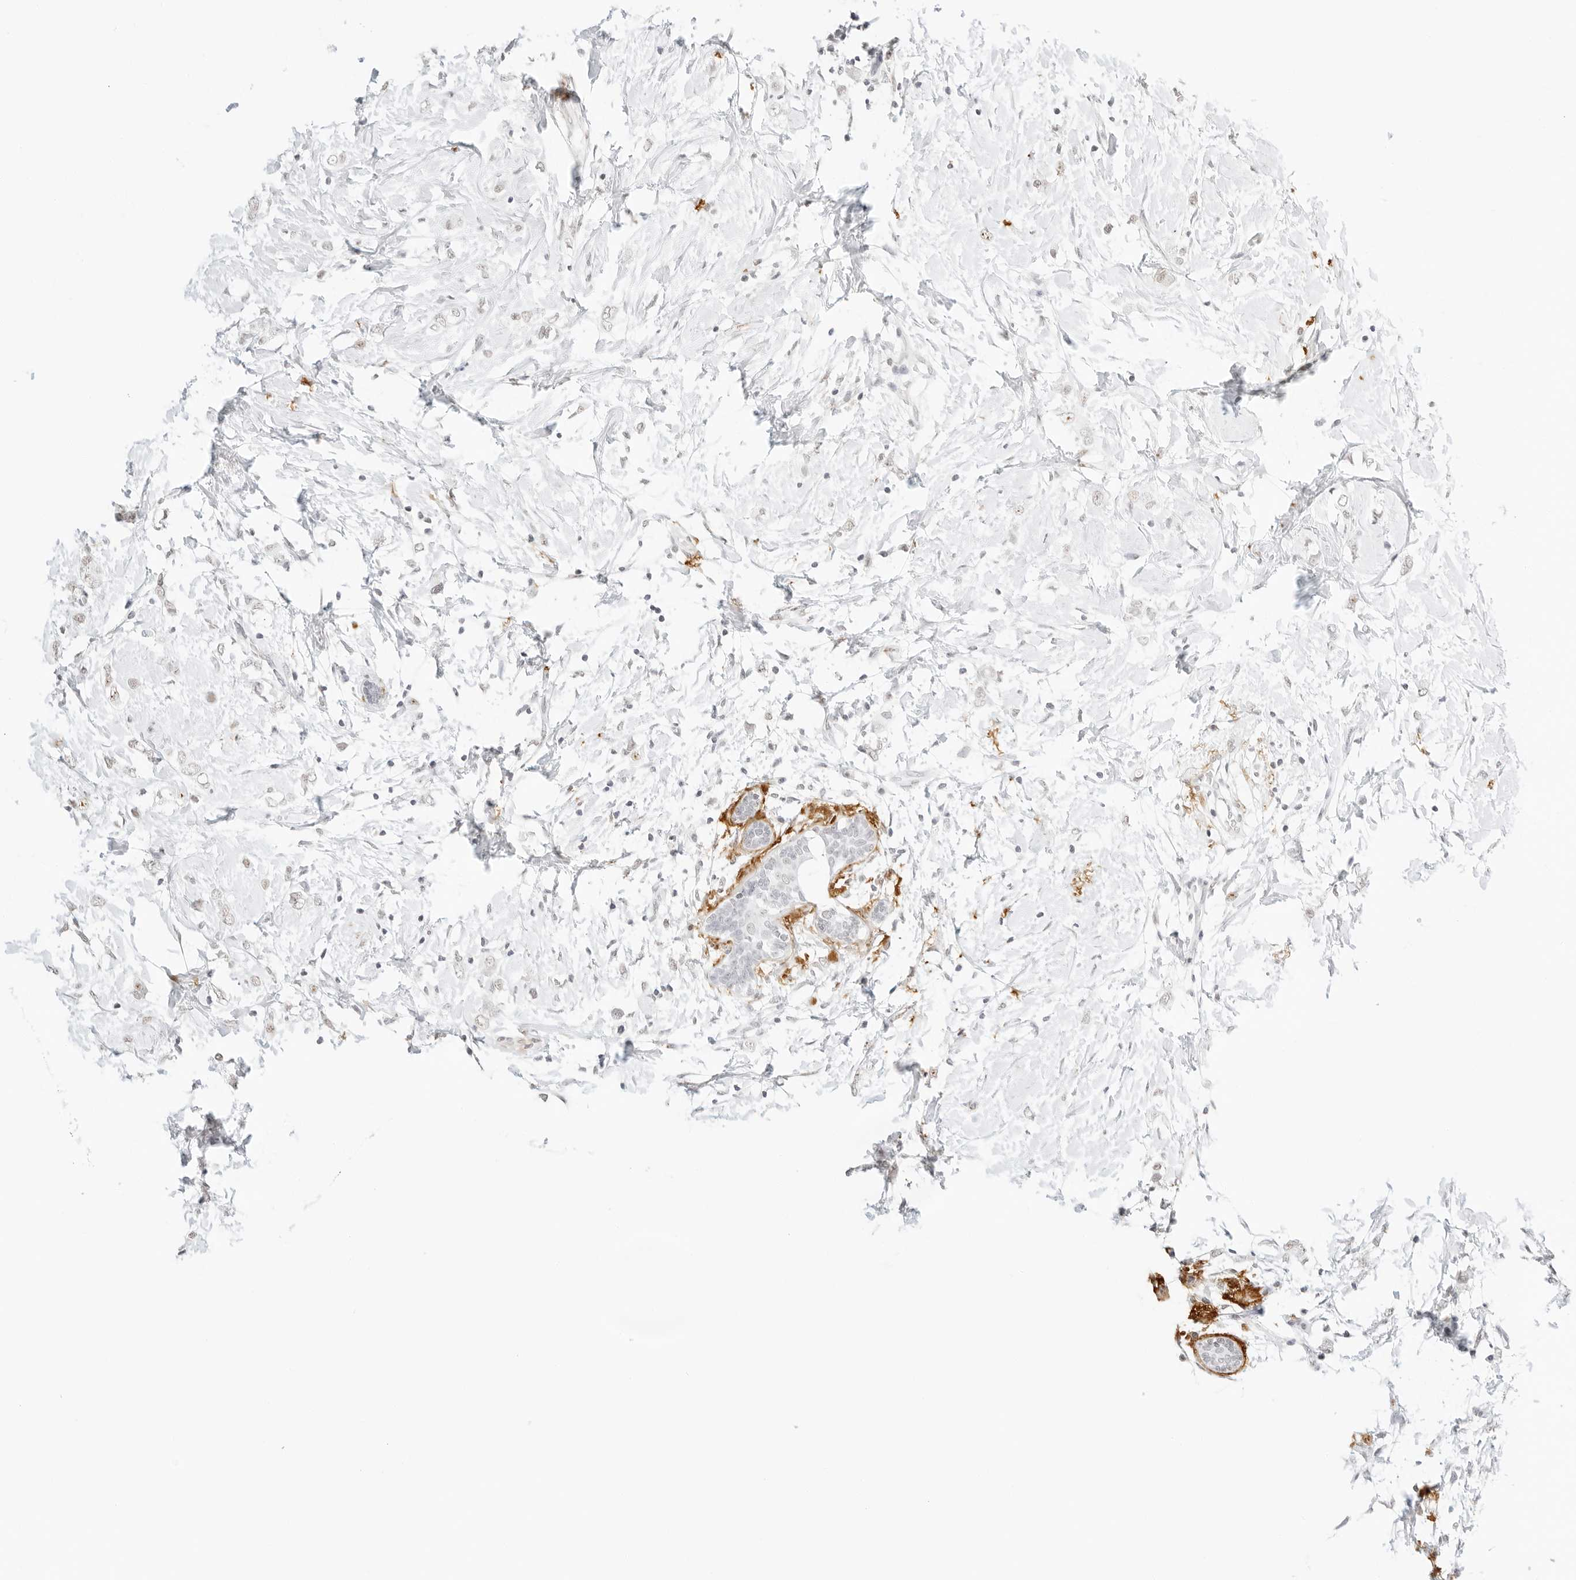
{"staining": {"intensity": "negative", "quantity": "none", "location": "none"}, "tissue": "breast cancer", "cell_type": "Tumor cells", "image_type": "cancer", "snomed": [{"axis": "morphology", "description": "Normal tissue, NOS"}, {"axis": "morphology", "description": "Lobular carcinoma"}, {"axis": "topography", "description": "Breast"}], "caption": "Tumor cells are negative for protein expression in human breast cancer (lobular carcinoma).", "gene": "FBLN5", "patient": {"sex": "female", "age": 47}}